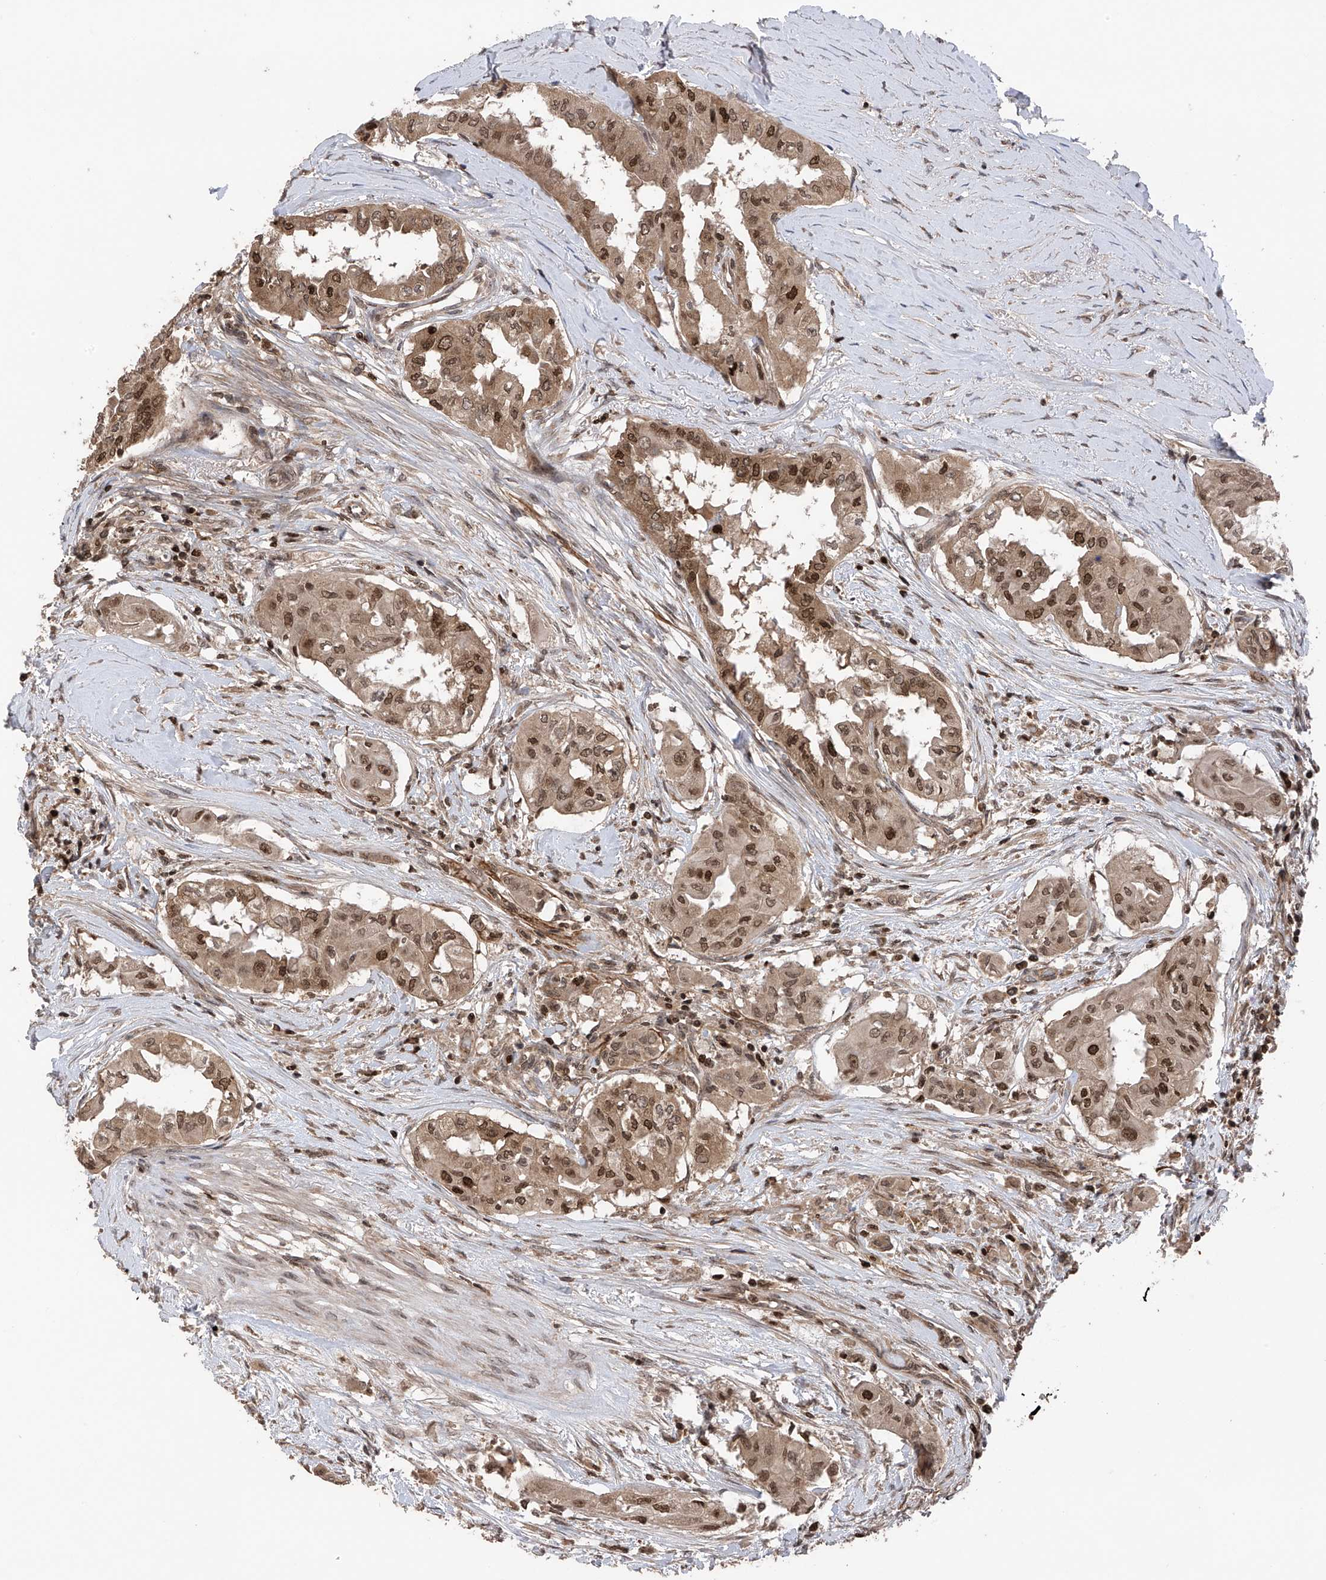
{"staining": {"intensity": "moderate", "quantity": ">75%", "location": "cytoplasmic/membranous,nuclear"}, "tissue": "thyroid cancer", "cell_type": "Tumor cells", "image_type": "cancer", "snomed": [{"axis": "morphology", "description": "Papillary adenocarcinoma, NOS"}, {"axis": "topography", "description": "Thyroid gland"}], "caption": "Papillary adenocarcinoma (thyroid) was stained to show a protein in brown. There is medium levels of moderate cytoplasmic/membranous and nuclear positivity in approximately >75% of tumor cells.", "gene": "DNAJC9", "patient": {"sex": "female", "age": 59}}